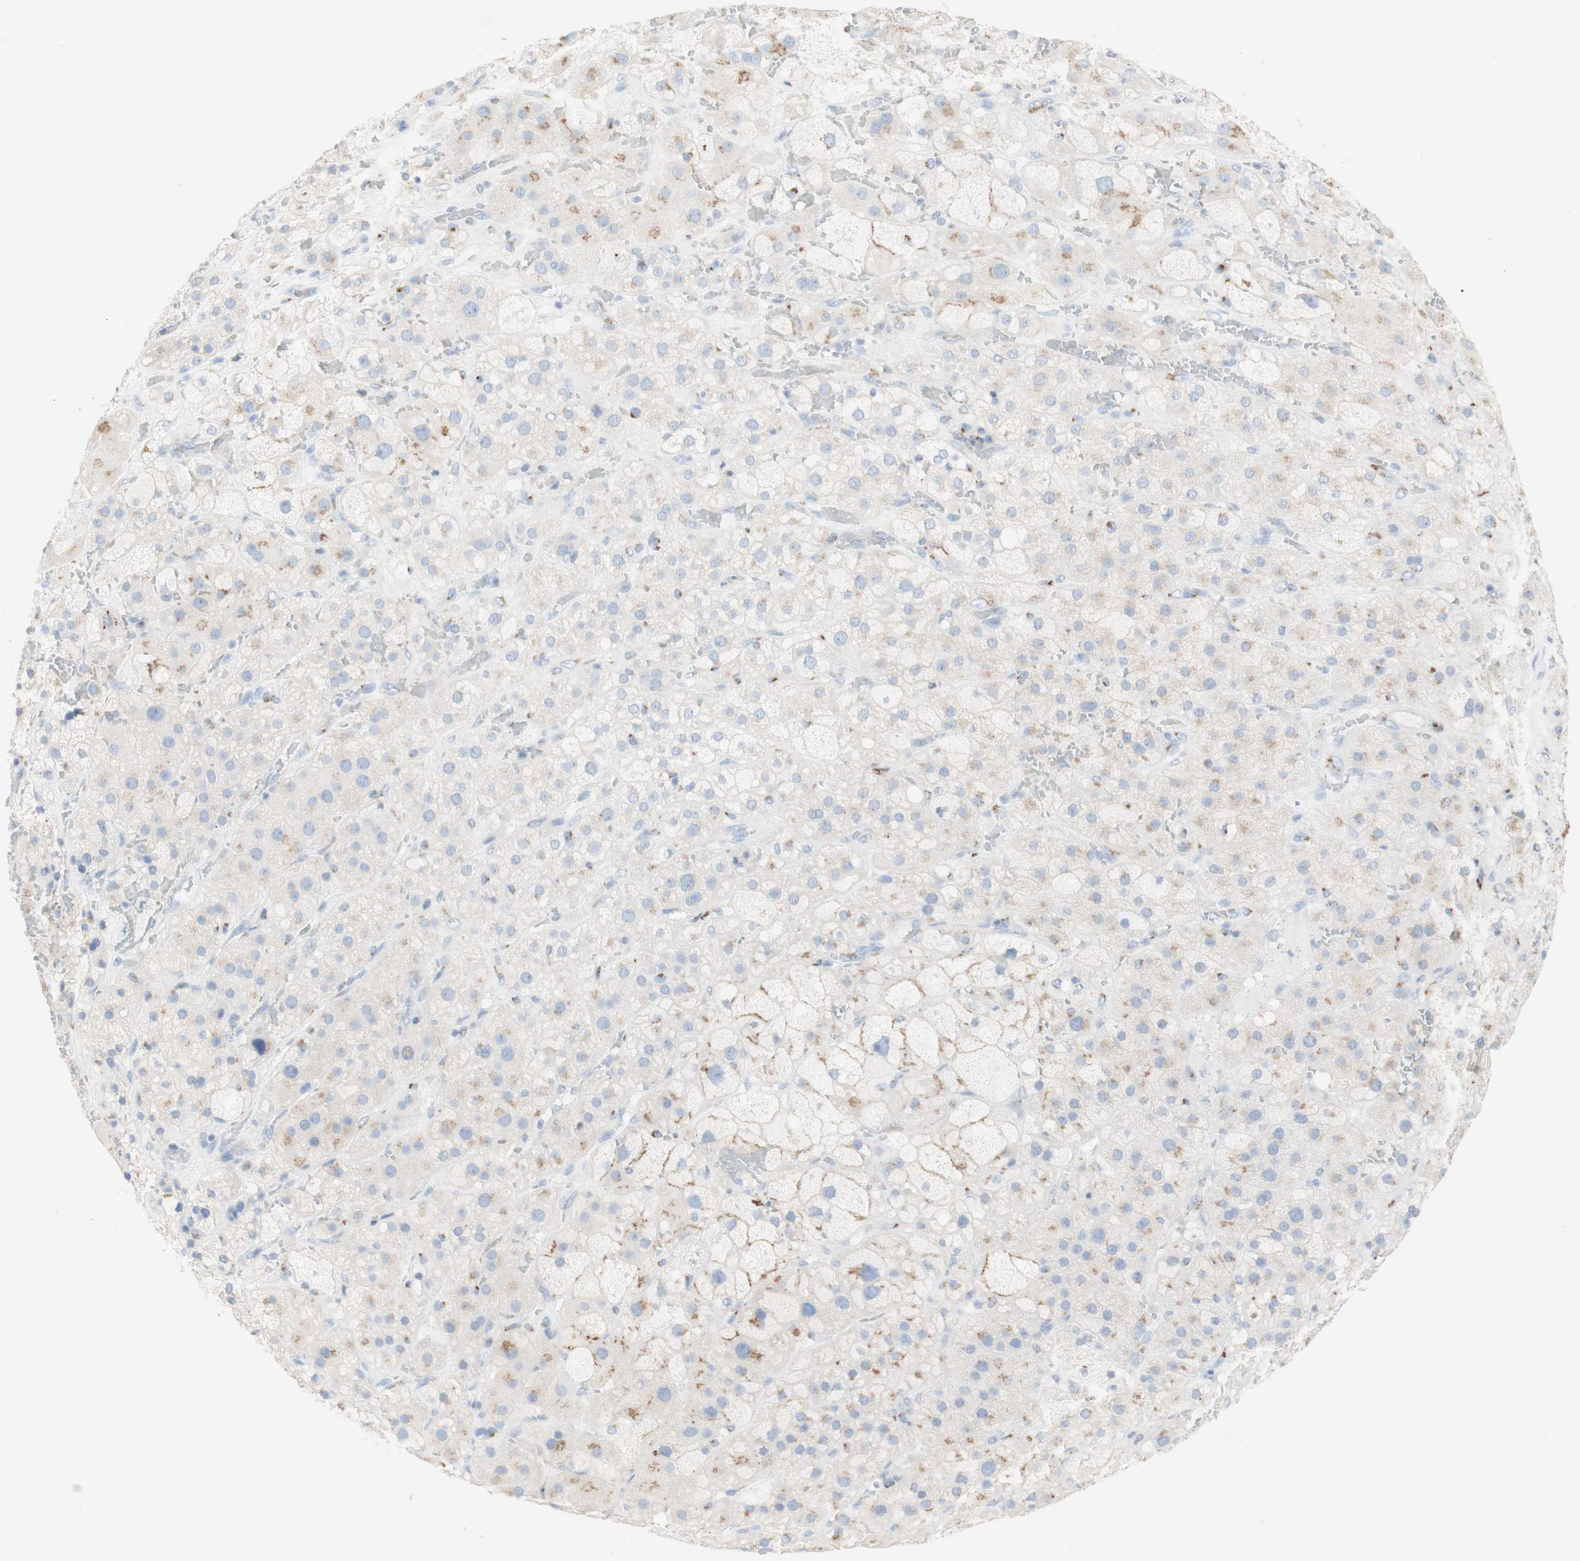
{"staining": {"intensity": "weak", "quantity": "<25%", "location": "cytoplasmic/membranous"}, "tissue": "adrenal gland", "cell_type": "Glandular cells", "image_type": "normal", "snomed": [{"axis": "morphology", "description": "Normal tissue, NOS"}, {"axis": "topography", "description": "Adrenal gland"}], "caption": "The IHC image has no significant positivity in glandular cells of adrenal gland. The staining was performed using DAB to visualize the protein expression in brown, while the nuclei were stained in blue with hematoxylin (Magnification: 20x).", "gene": "MANEA", "patient": {"sex": "female", "age": 47}}